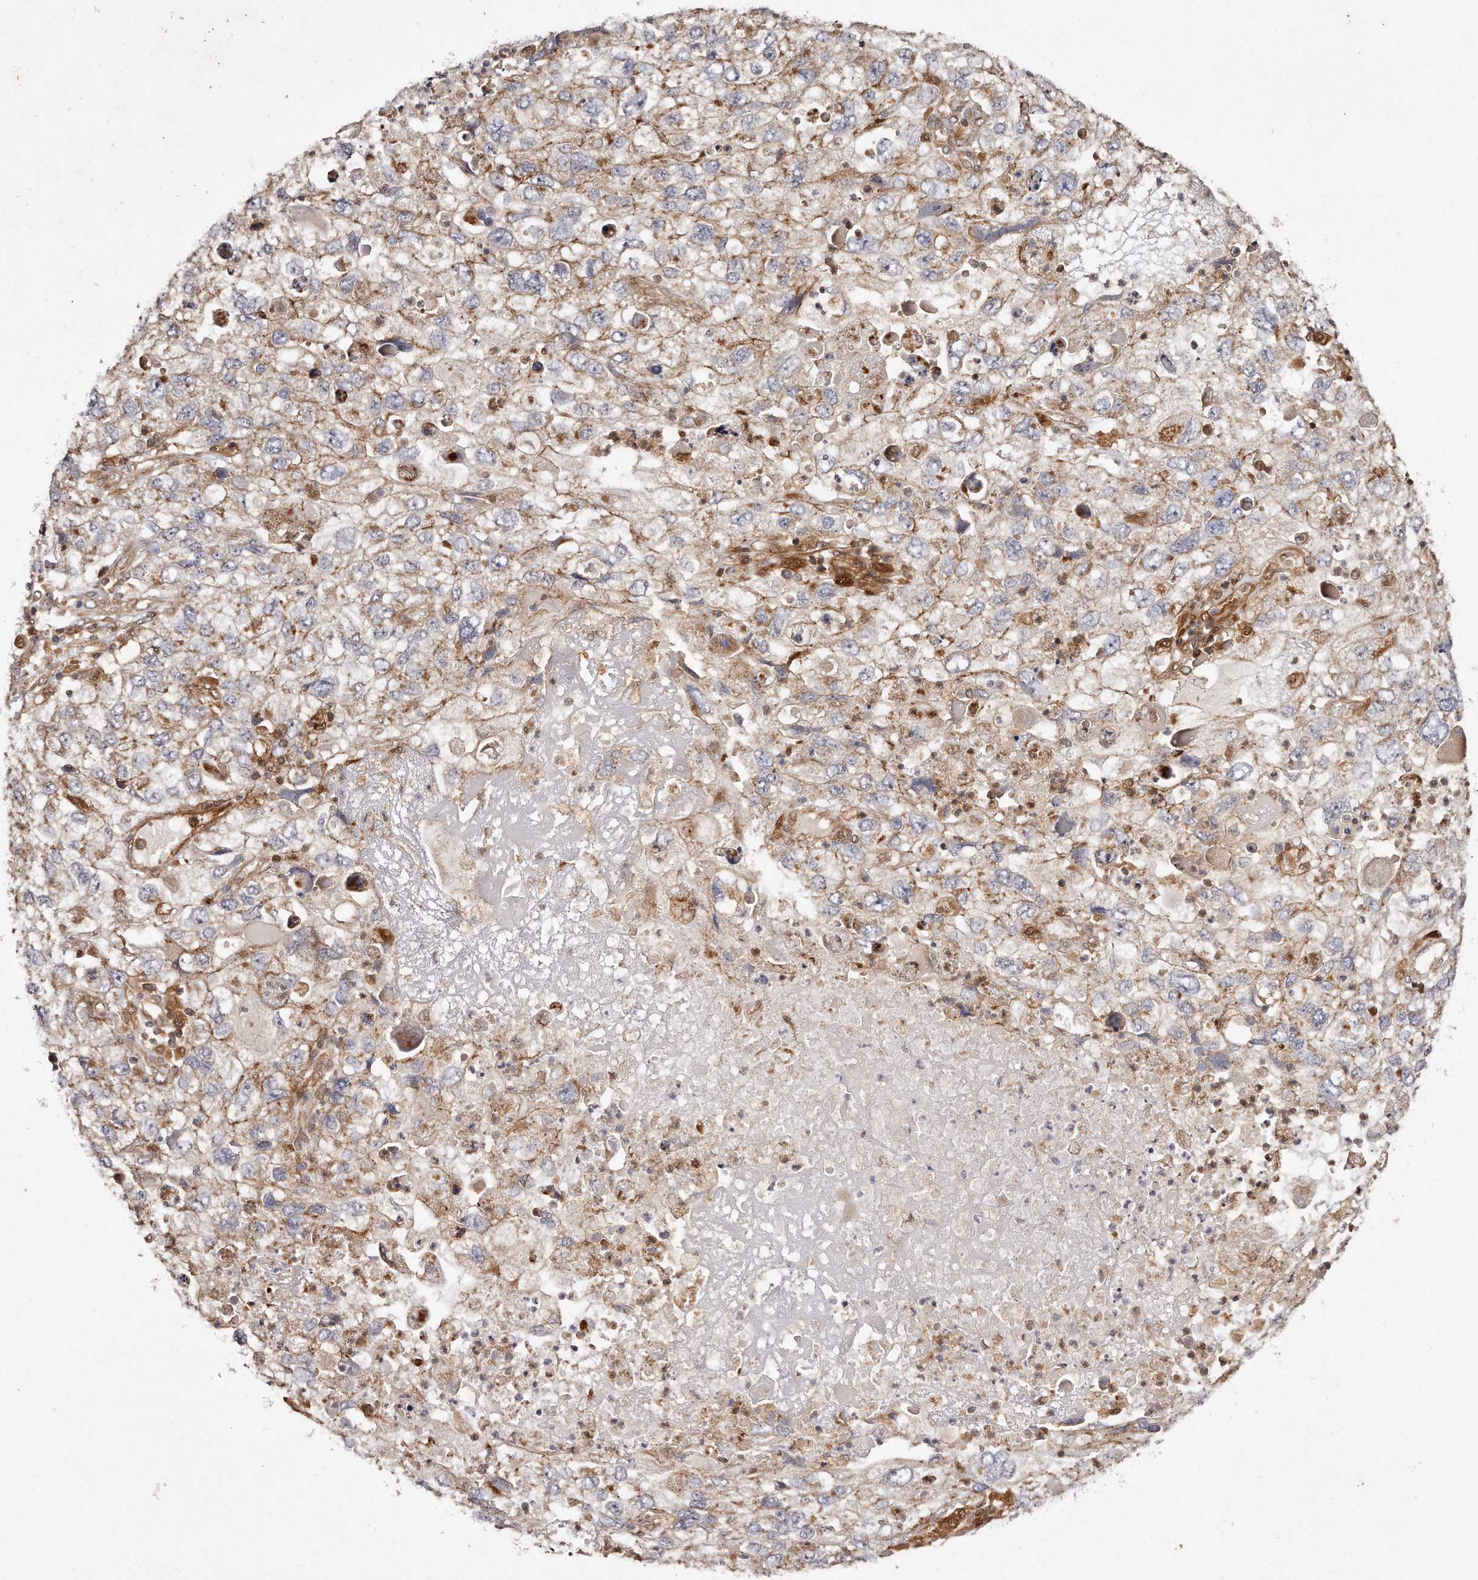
{"staining": {"intensity": "moderate", "quantity": "25%-75%", "location": "cytoplasmic/membranous"}, "tissue": "endometrial cancer", "cell_type": "Tumor cells", "image_type": "cancer", "snomed": [{"axis": "morphology", "description": "Adenocarcinoma, NOS"}, {"axis": "topography", "description": "Endometrium"}], "caption": "Endometrial cancer (adenocarcinoma) was stained to show a protein in brown. There is medium levels of moderate cytoplasmic/membranous positivity in about 25%-75% of tumor cells. The staining was performed using DAB (3,3'-diaminobenzidine), with brown indicating positive protein expression. Nuclei are stained blue with hematoxylin.", "gene": "GBP4", "patient": {"sex": "female", "age": 49}}